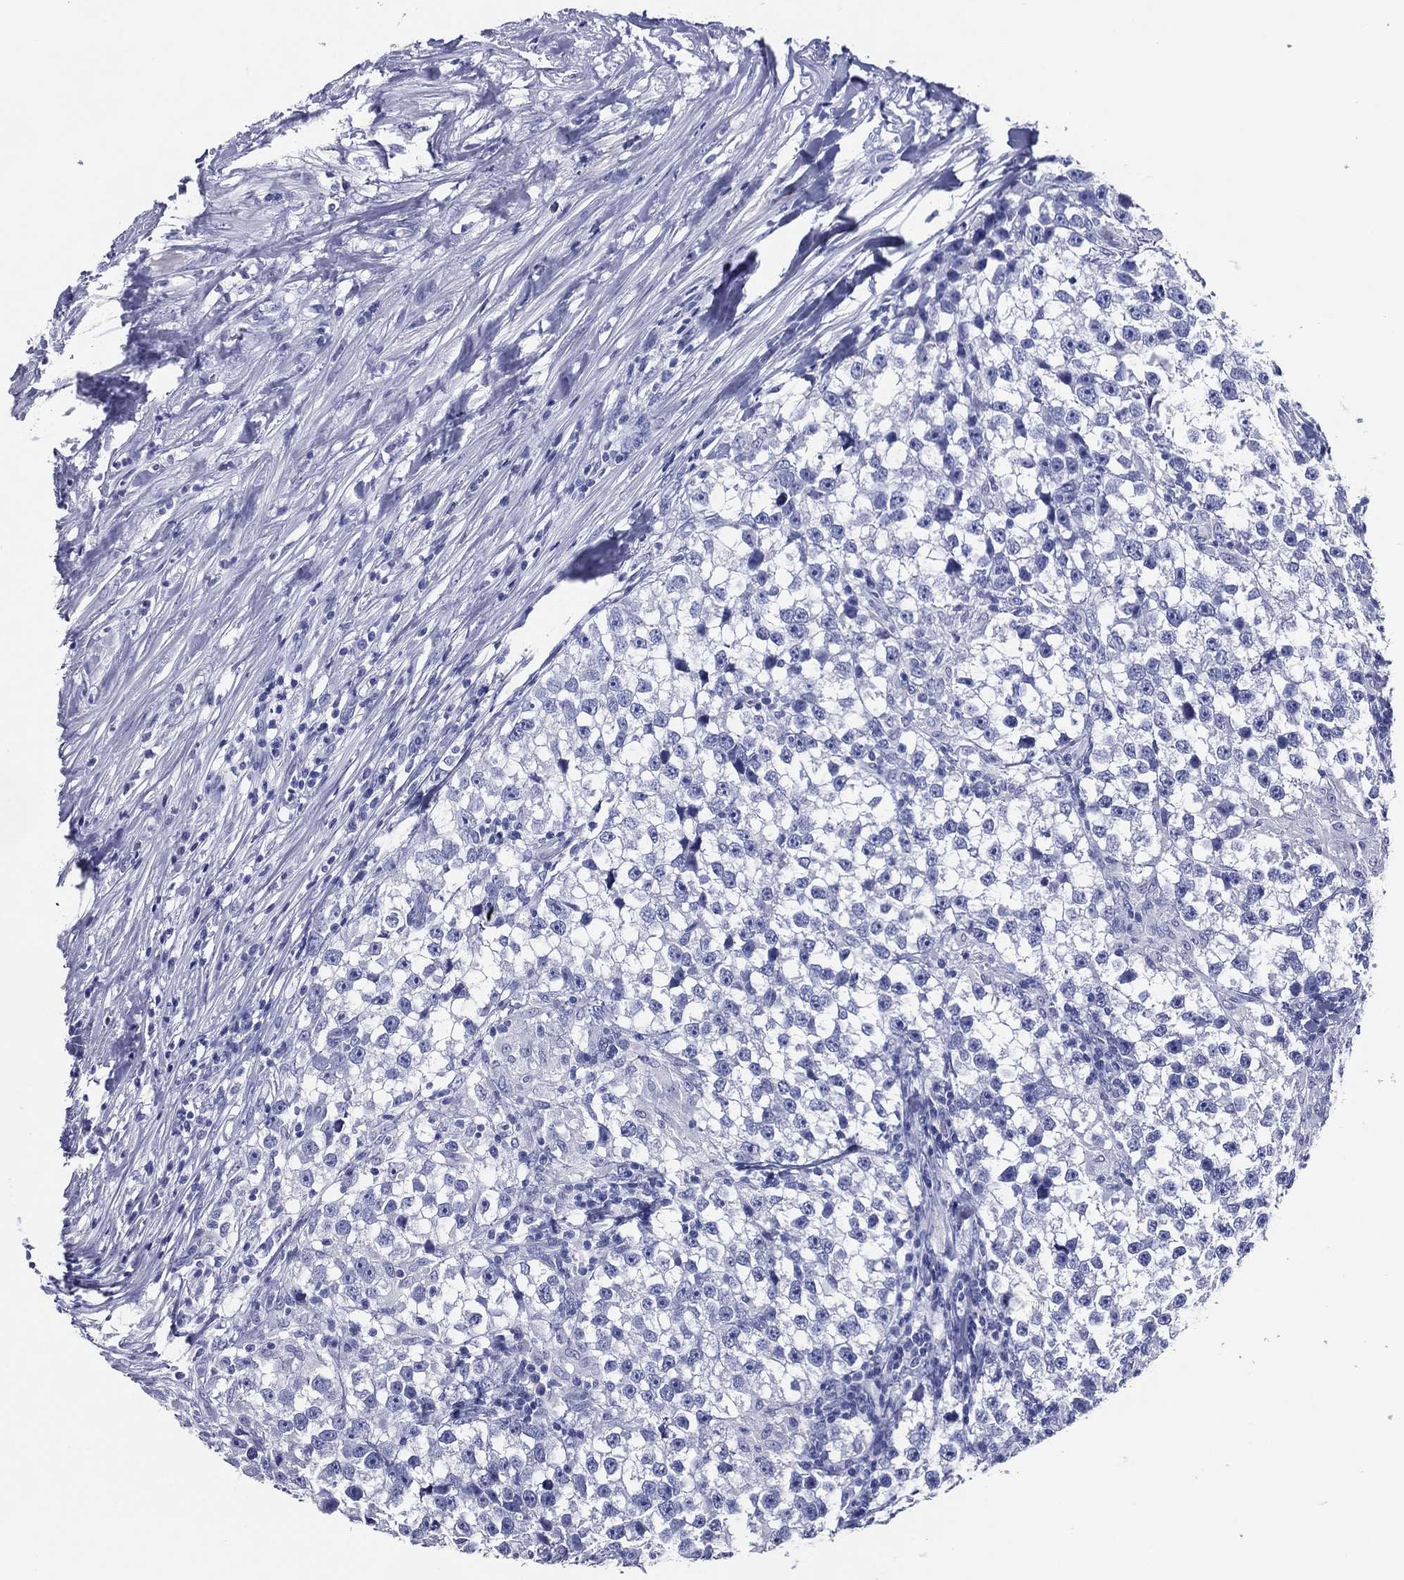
{"staining": {"intensity": "negative", "quantity": "none", "location": "none"}, "tissue": "testis cancer", "cell_type": "Tumor cells", "image_type": "cancer", "snomed": [{"axis": "morphology", "description": "Seminoma, NOS"}, {"axis": "topography", "description": "Testis"}], "caption": "The micrograph demonstrates no significant staining in tumor cells of seminoma (testis). (Stains: DAB IHC with hematoxylin counter stain, Microscopy: brightfield microscopy at high magnification).", "gene": "ACE2", "patient": {"sex": "male", "age": 46}}